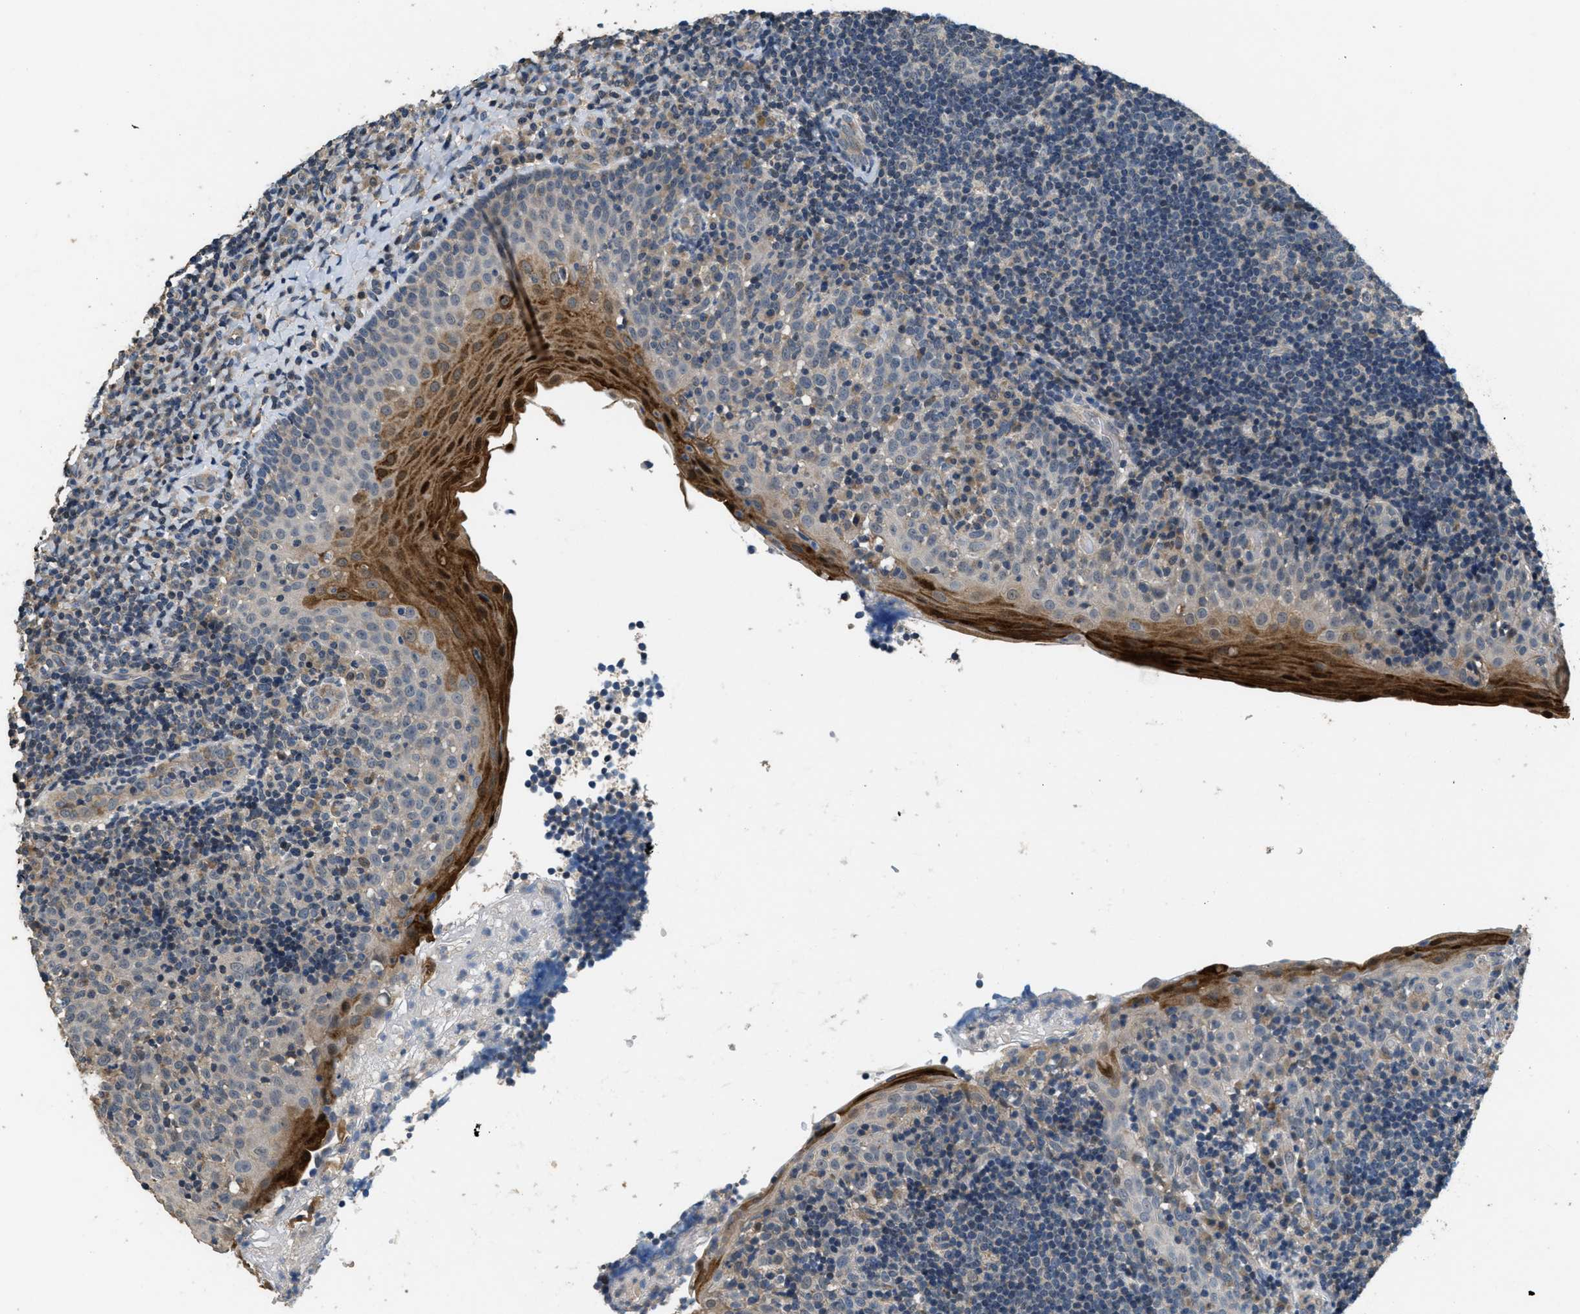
{"staining": {"intensity": "weak", "quantity": "<25%", "location": "cytoplasmic/membranous"}, "tissue": "tonsil", "cell_type": "Non-germinal center cells", "image_type": "normal", "snomed": [{"axis": "morphology", "description": "Normal tissue, NOS"}, {"axis": "topography", "description": "Tonsil"}], "caption": "A high-resolution micrograph shows IHC staining of unremarkable tonsil, which displays no significant expression in non-germinal center cells. (Brightfield microscopy of DAB IHC at high magnification).", "gene": "NAT1", "patient": {"sex": "female", "age": 40}}